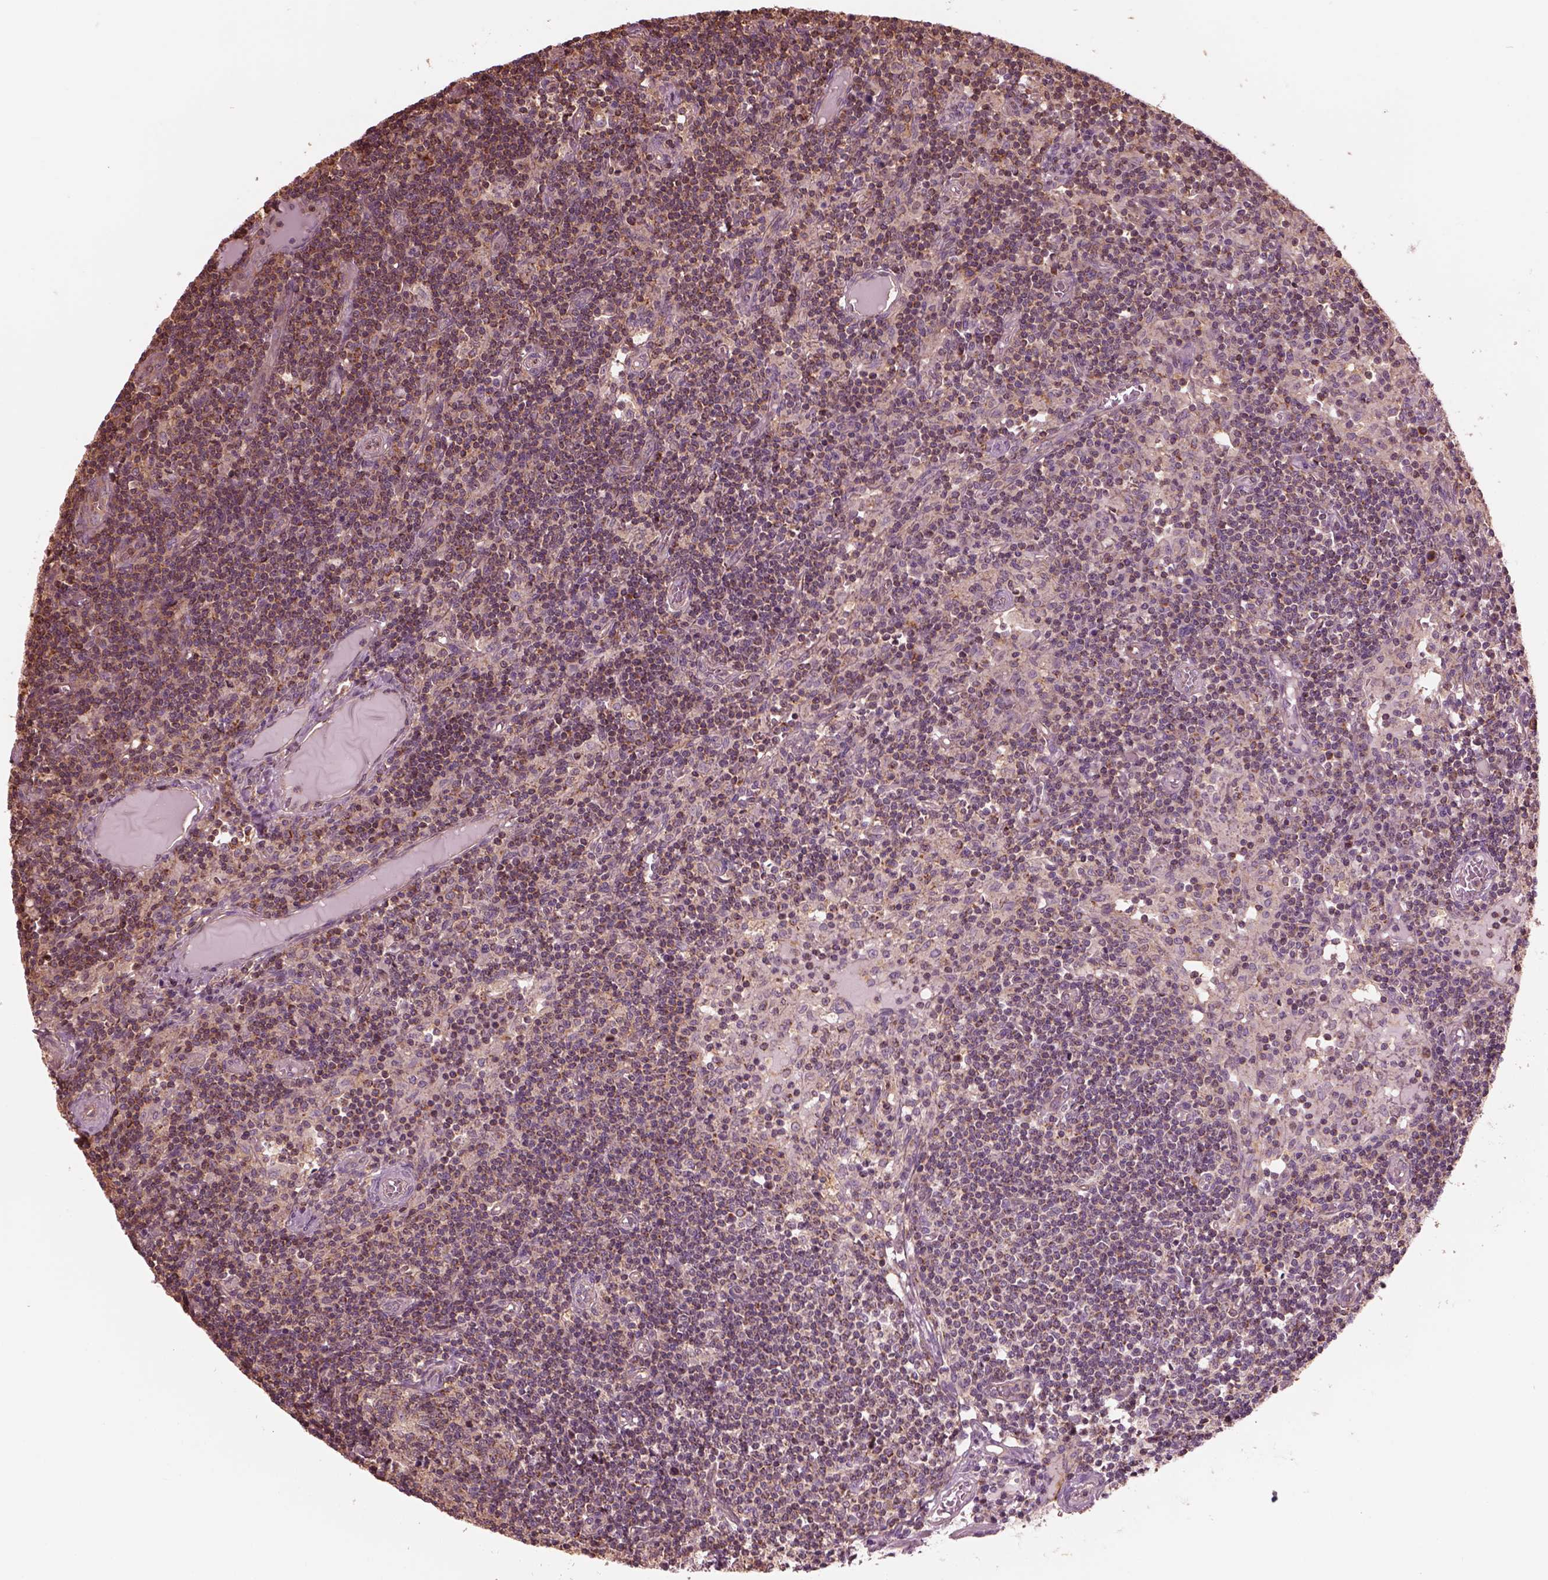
{"staining": {"intensity": "strong", "quantity": "<25%", "location": "cytoplasmic/membranous"}, "tissue": "lymph node", "cell_type": "Non-germinal center cells", "image_type": "normal", "snomed": [{"axis": "morphology", "description": "Normal tissue, NOS"}, {"axis": "topography", "description": "Lymph node"}], "caption": "This image exhibits immunohistochemistry staining of benign lymph node, with medium strong cytoplasmic/membranous expression in about <25% of non-germinal center cells.", "gene": "STK33", "patient": {"sex": "female", "age": 72}}